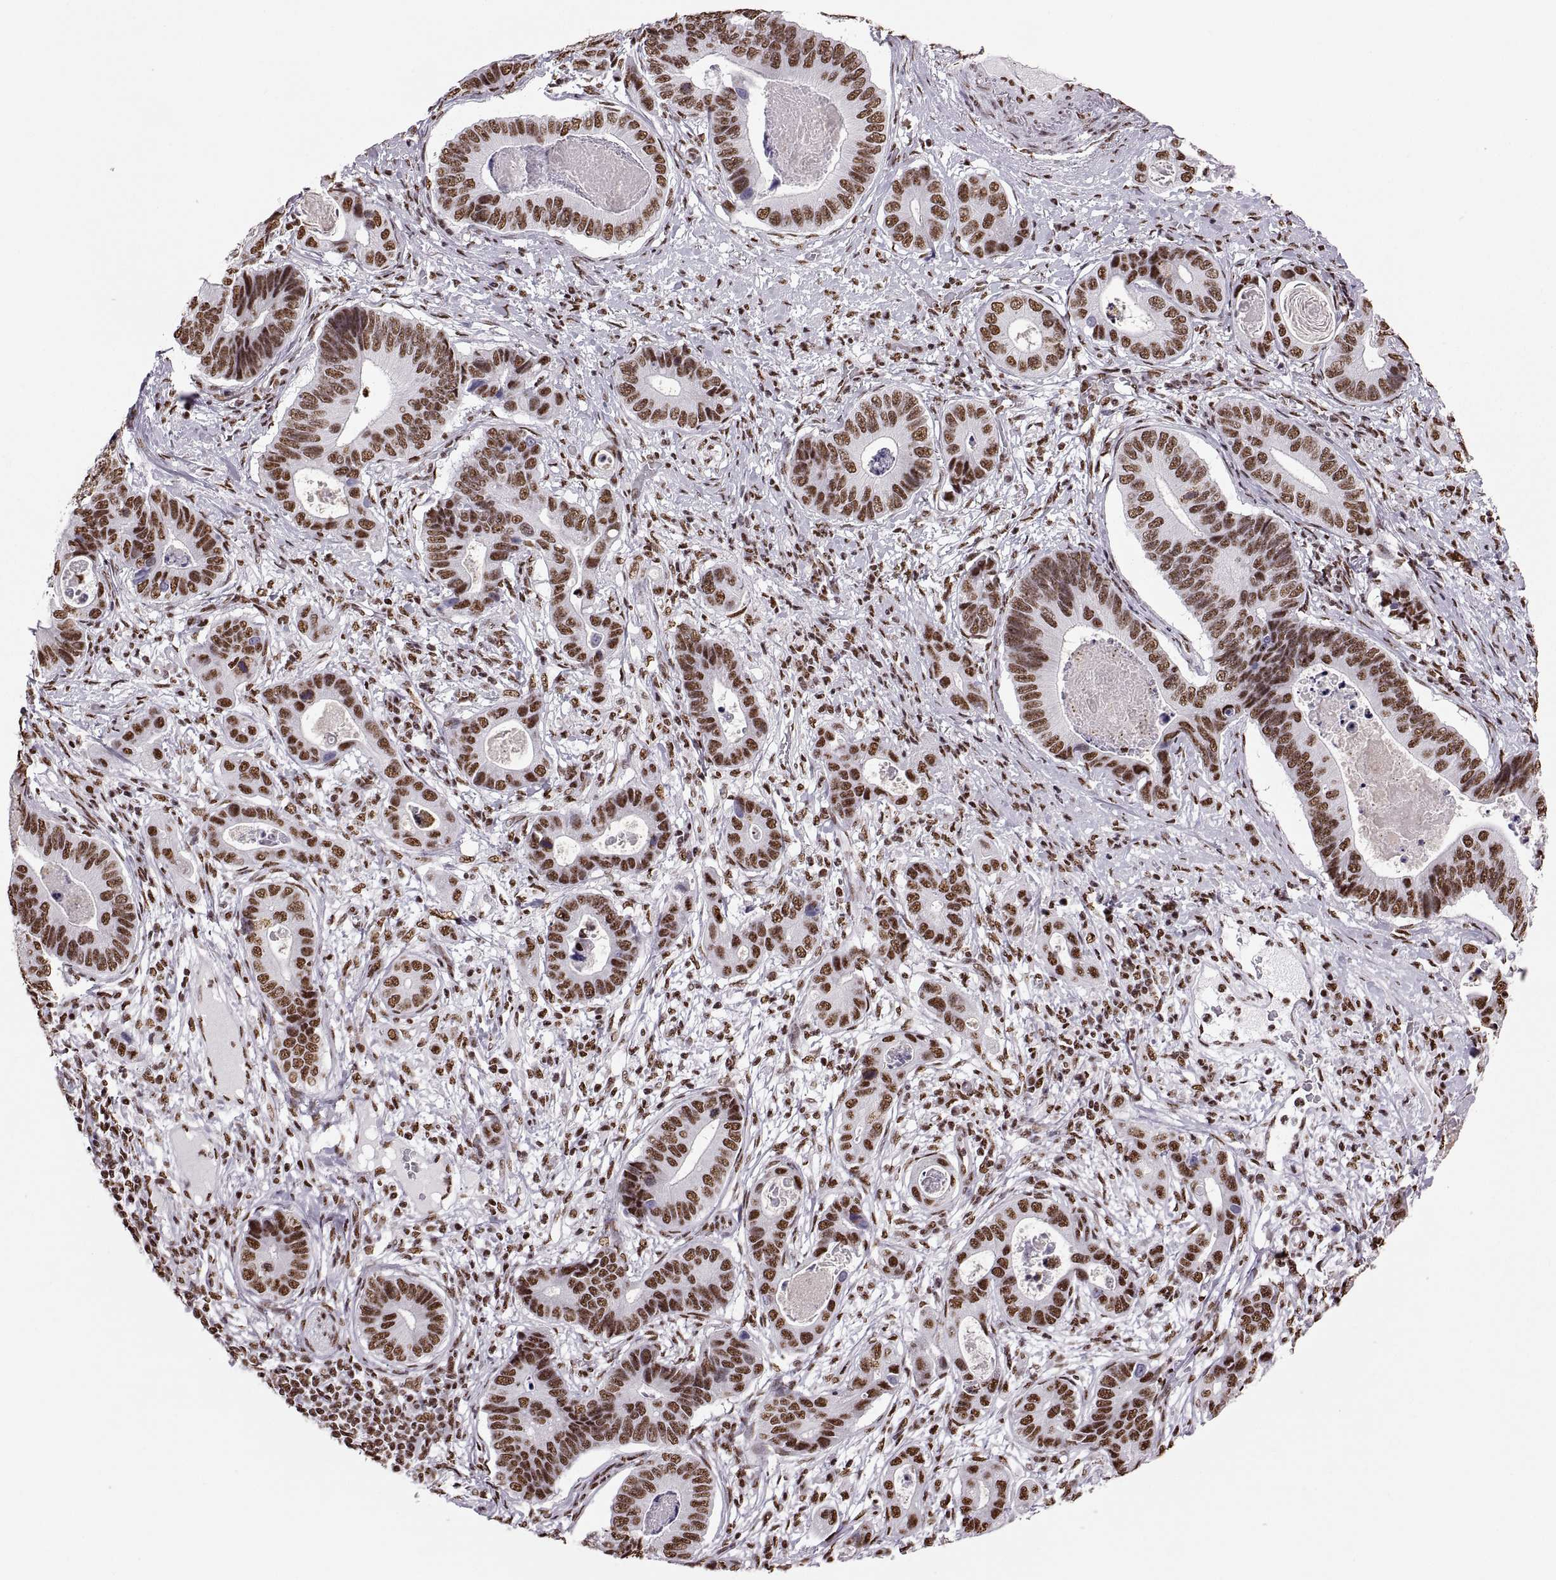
{"staining": {"intensity": "strong", "quantity": ">75%", "location": "nuclear"}, "tissue": "stomach cancer", "cell_type": "Tumor cells", "image_type": "cancer", "snomed": [{"axis": "morphology", "description": "Adenocarcinoma, NOS"}, {"axis": "topography", "description": "Stomach"}], "caption": "Immunohistochemical staining of human stomach cancer (adenocarcinoma) demonstrates strong nuclear protein expression in approximately >75% of tumor cells.", "gene": "SNAI1", "patient": {"sex": "male", "age": 84}}